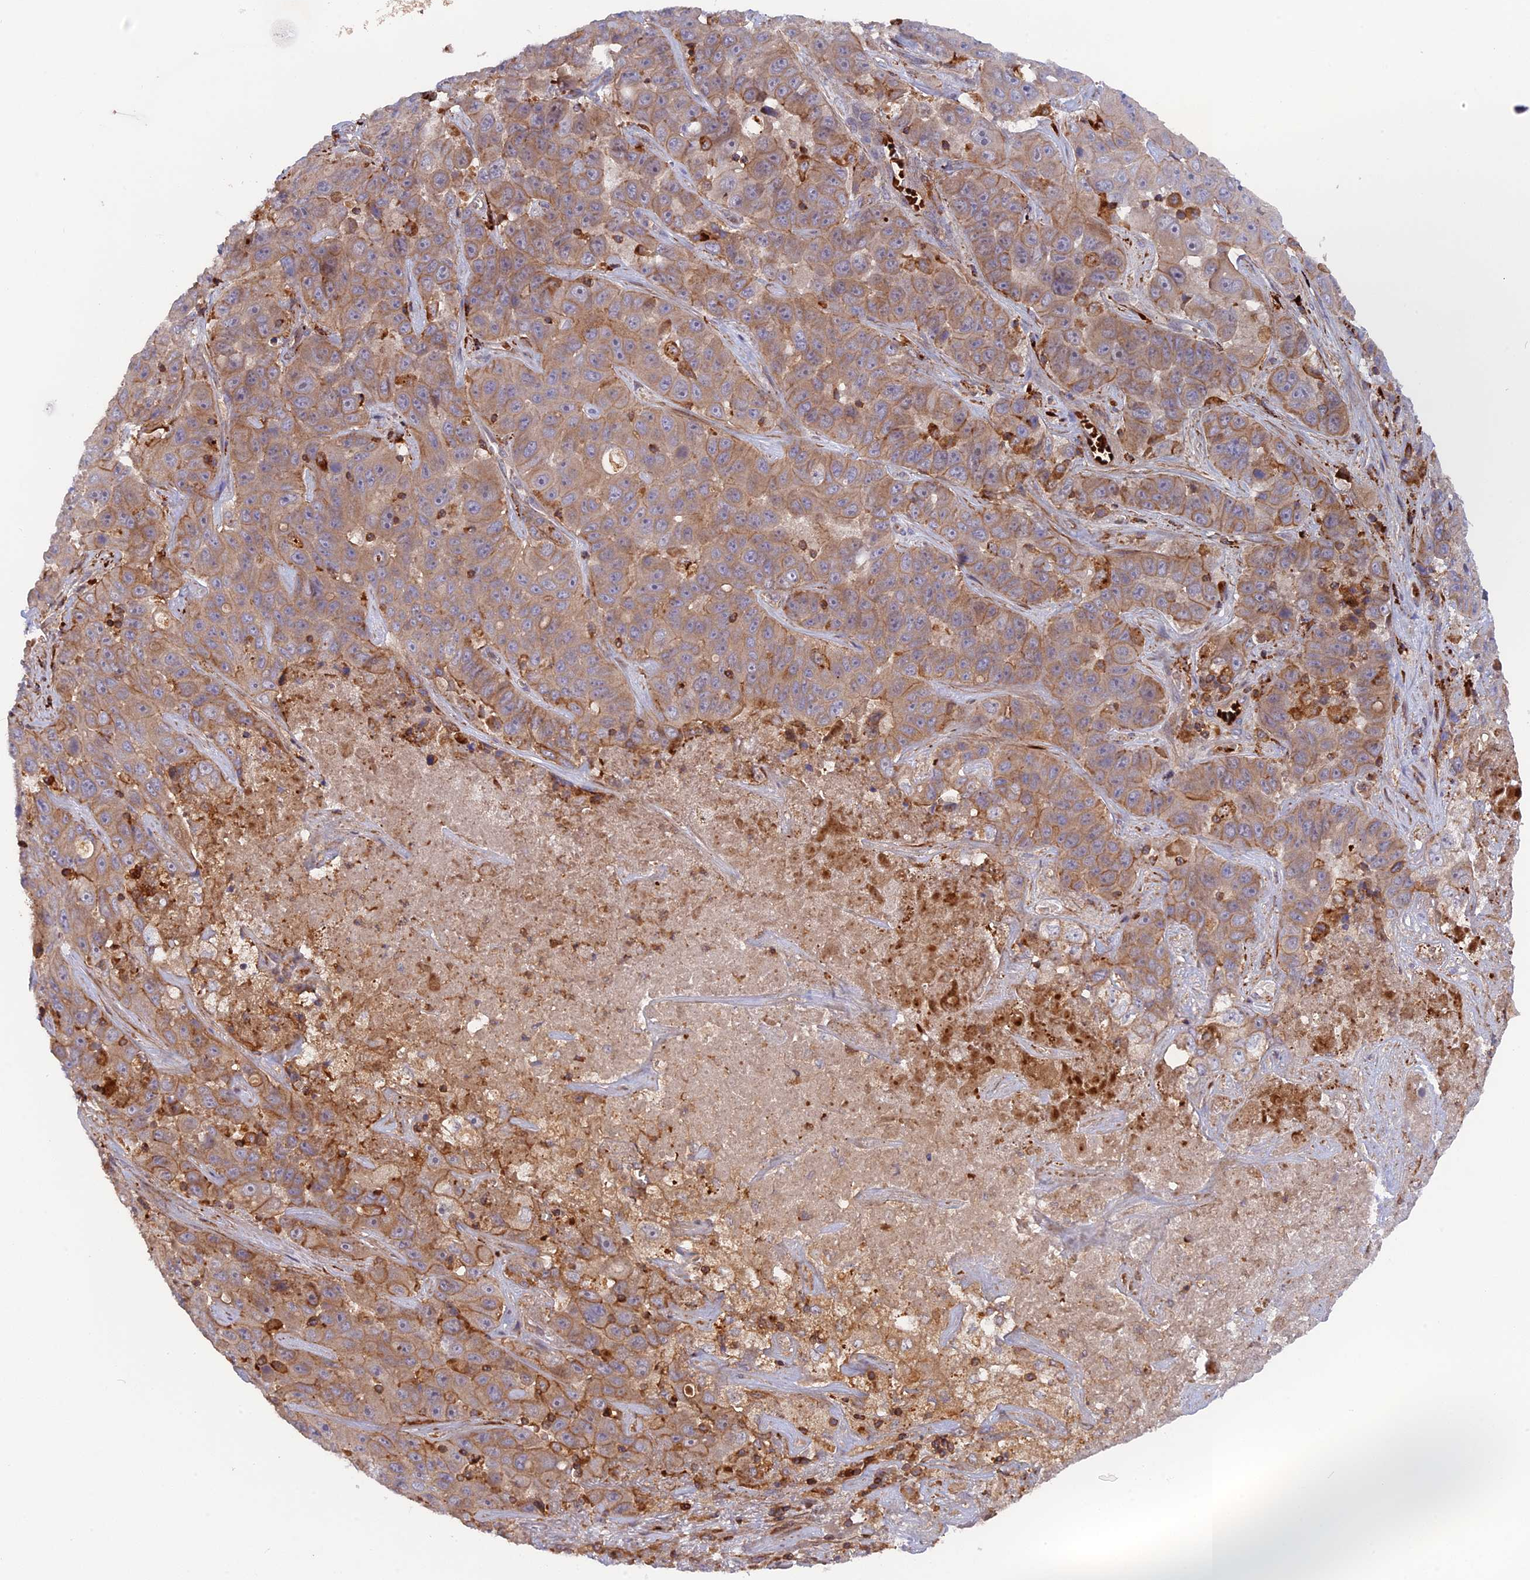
{"staining": {"intensity": "weak", "quantity": "<25%", "location": "cytoplasmic/membranous"}, "tissue": "liver cancer", "cell_type": "Tumor cells", "image_type": "cancer", "snomed": [{"axis": "morphology", "description": "Cholangiocarcinoma"}, {"axis": "topography", "description": "Liver"}], "caption": "This is an immunohistochemistry image of liver cancer (cholangiocarcinoma). There is no positivity in tumor cells.", "gene": "CPNE7", "patient": {"sex": "female", "age": 52}}